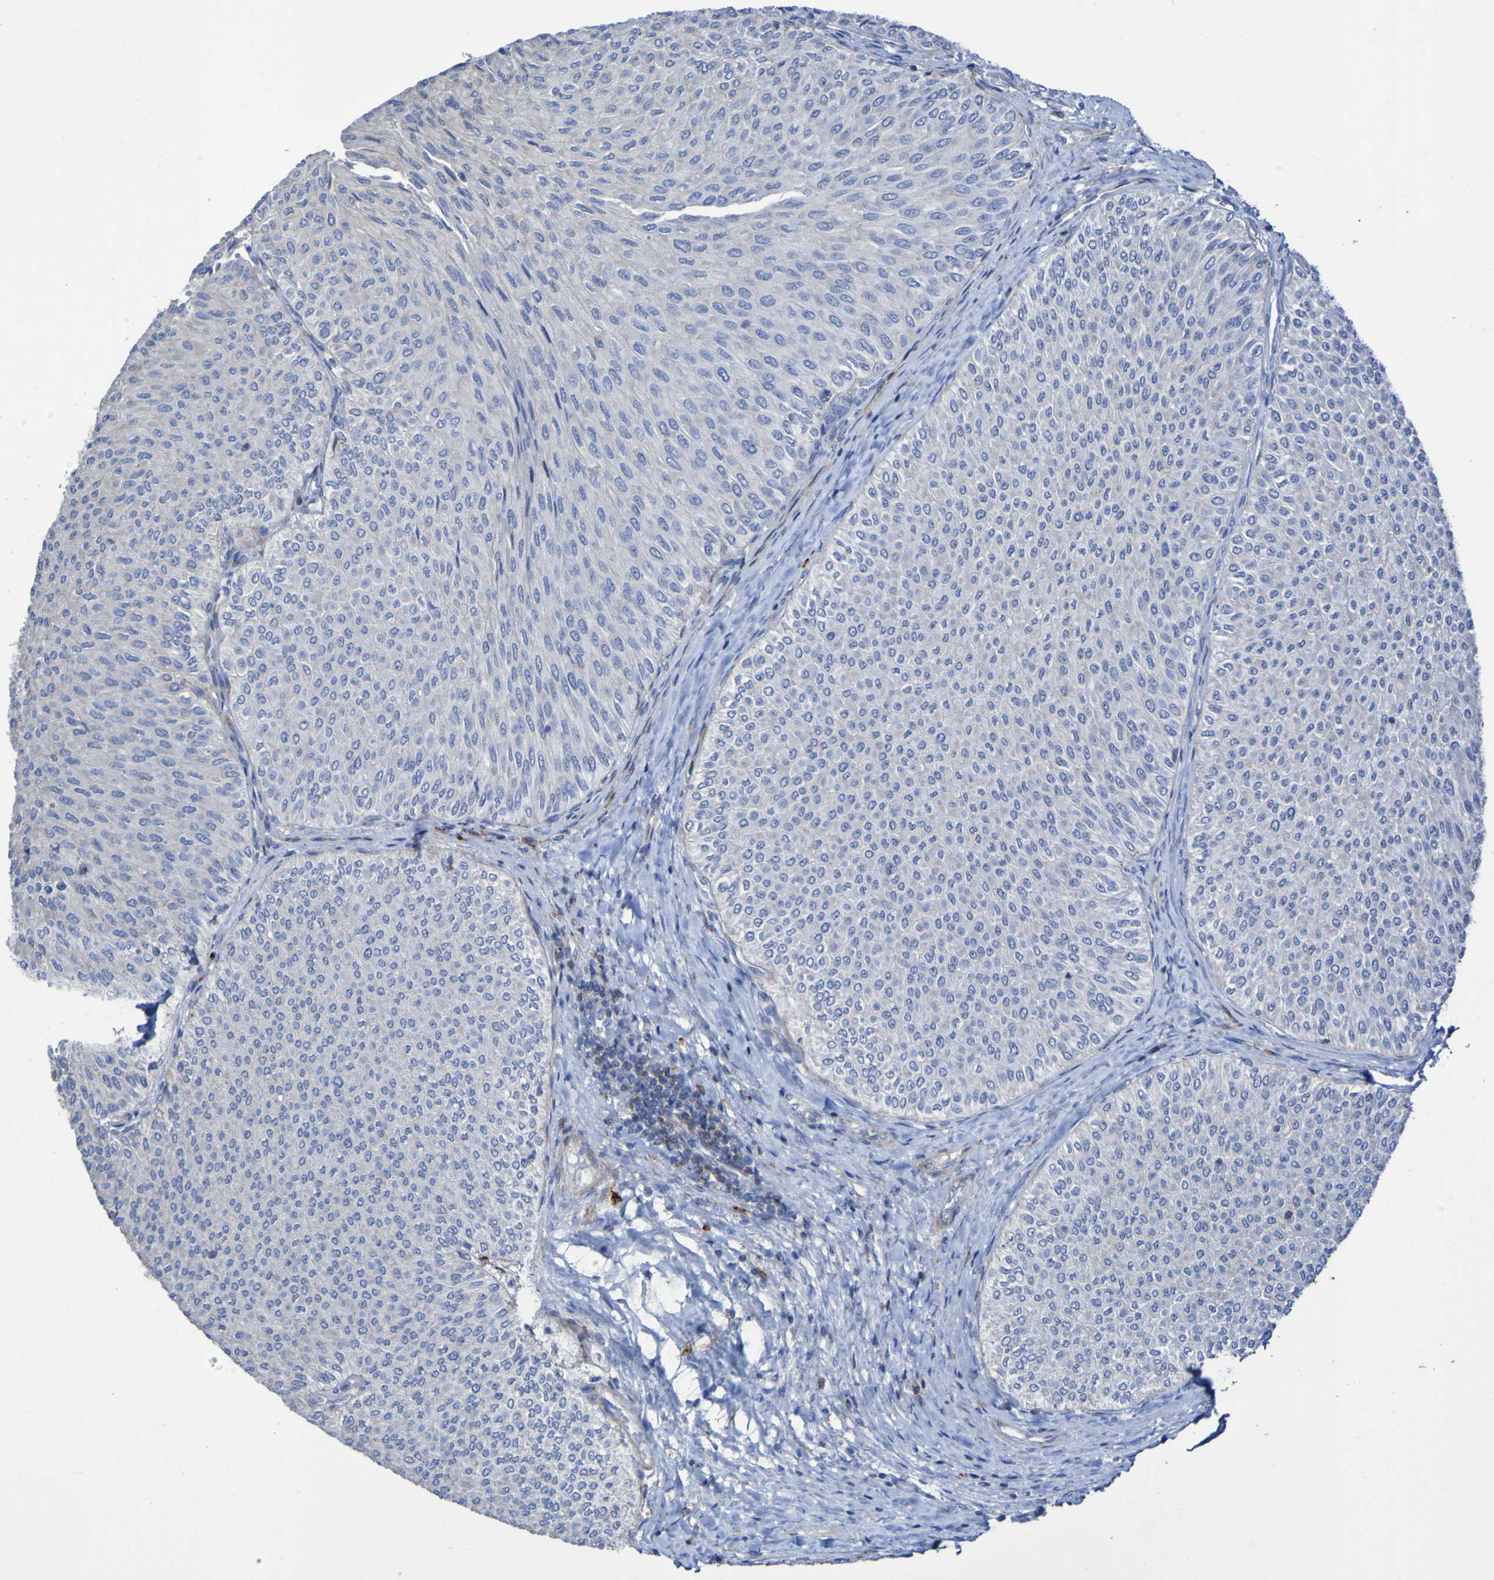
{"staining": {"intensity": "negative", "quantity": "none", "location": "none"}, "tissue": "urothelial cancer", "cell_type": "Tumor cells", "image_type": "cancer", "snomed": [{"axis": "morphology", "description": "Urothelial carcinoma, Low grade"}, {"axis": "topography", "description": "Urinary bladder"}], "caption": "Human low-grade urothelial carcinoma stained for a protein using immunohistochemistry reveals no positivity in tumor cells.", "gene": "RNF182", "patient": {"sex": "male", "age": 78}}